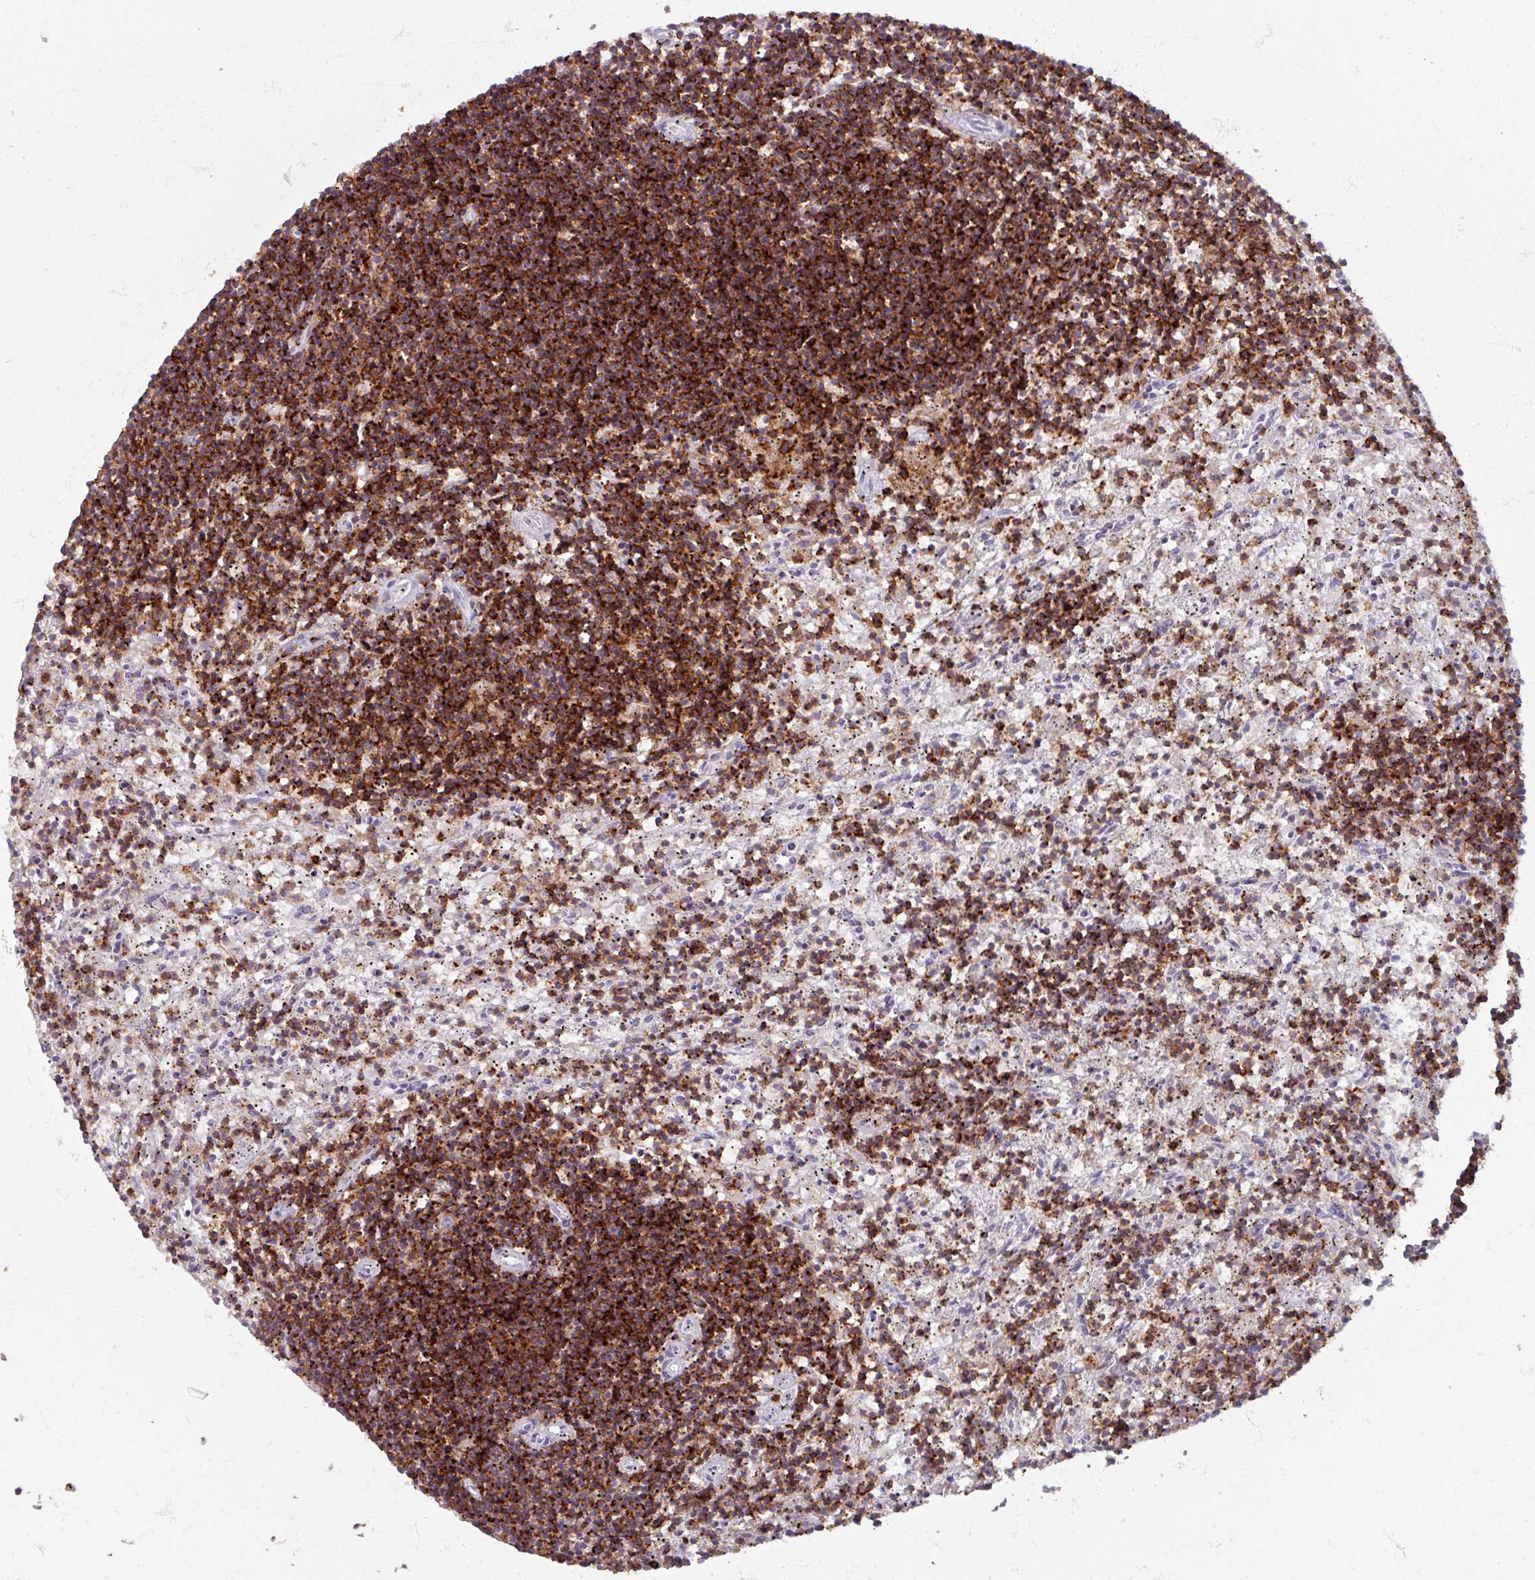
{"staining": {"intensity": "strong", "quantity": ">75%", "location": "cytoplasmic/membranous"}, "tissue": "lymphoma", "cell_type": "Tumor cells", "image_type": "cancer", "snomed": [{"axis": "morphology", "description": "Malignant lymphoma, non-Hodgkin's type, Low grade"}, {"axis": "topography", "description": "Spleen"}], "caption": "A brown stain shows strong cytoplasmic/membranous expression of a protein in human lymphoma tumor cells.", "gene": "PTPRC", "patient": {"sex": "male", "age": 76}}